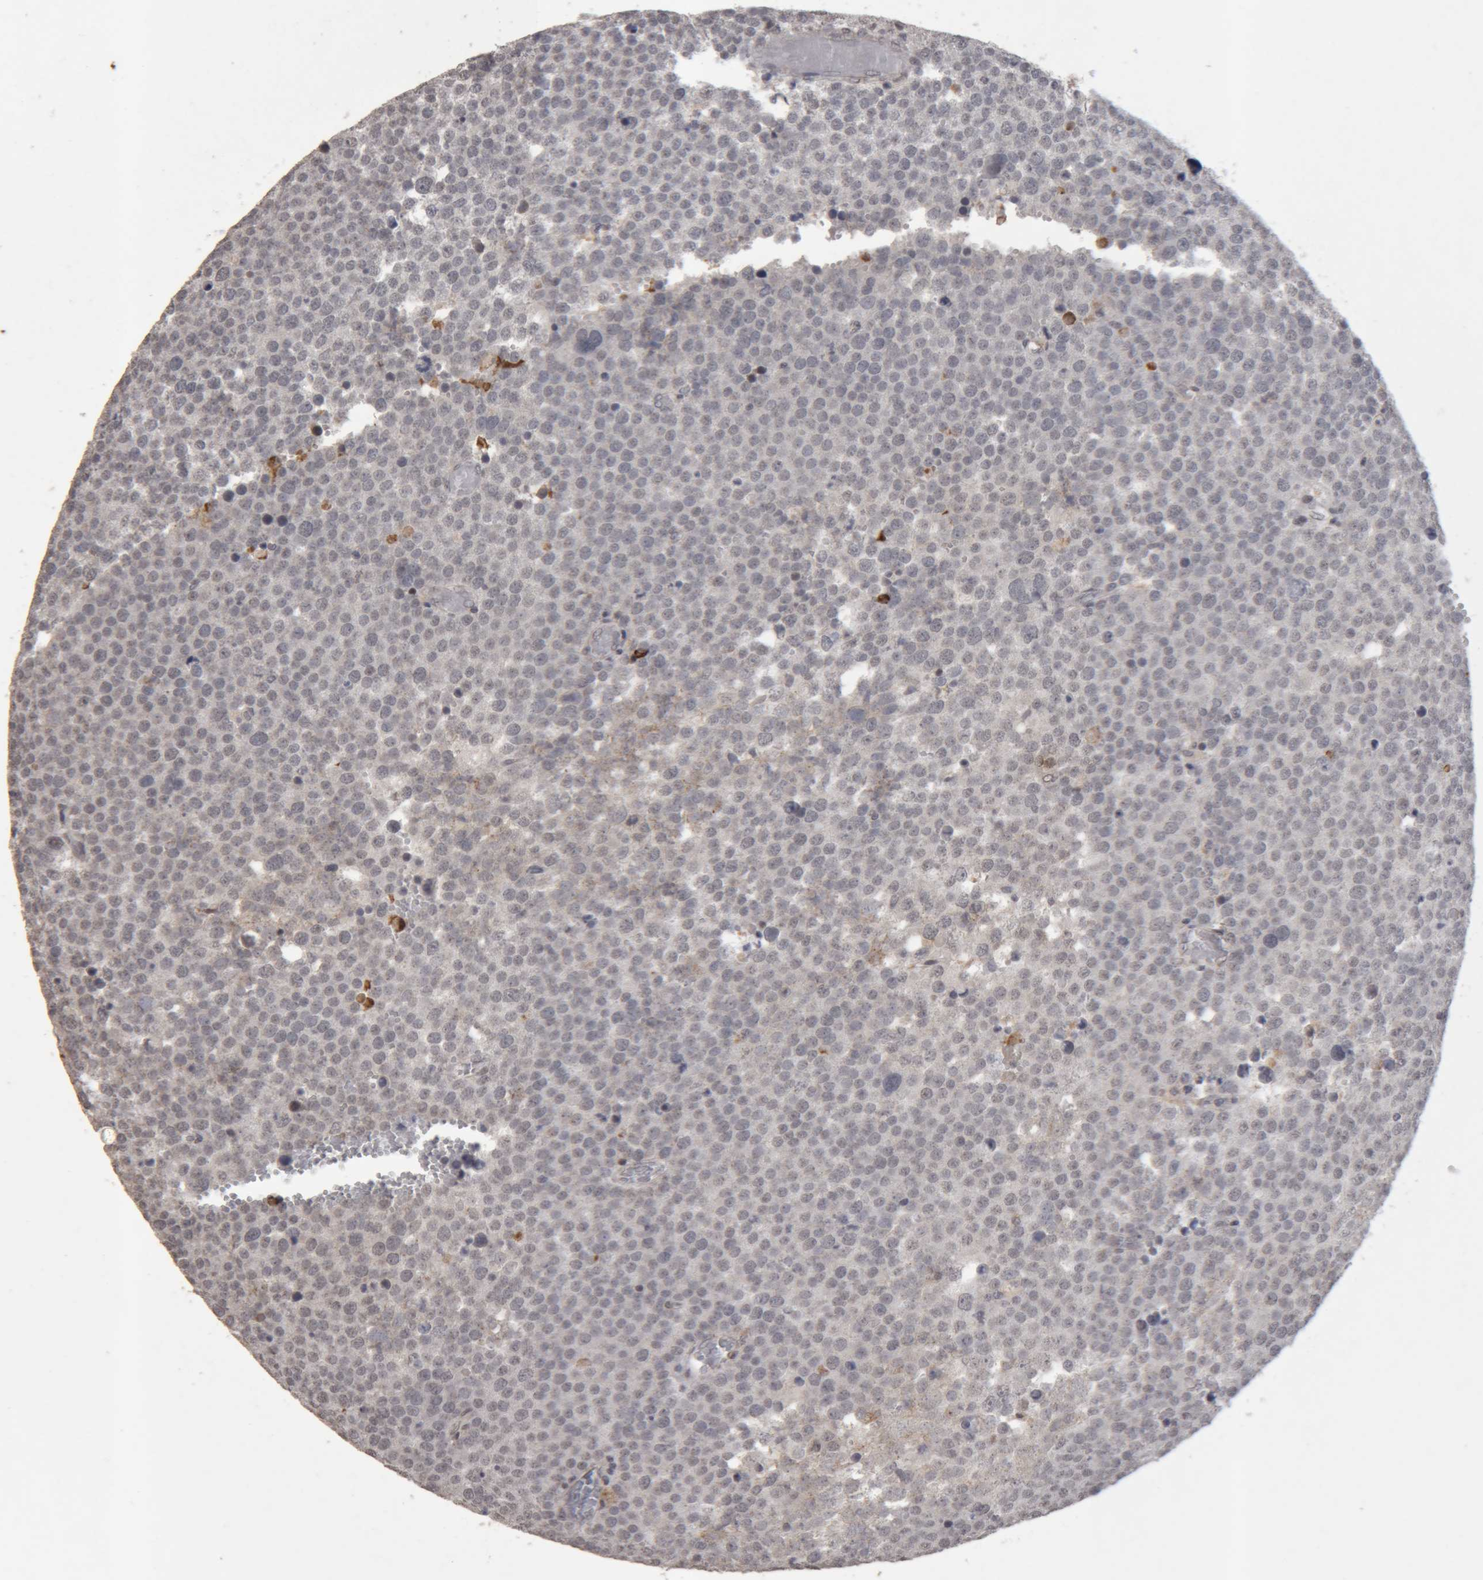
{"staining": {"intensity": "negative", "quantity": "none", "location": "none"}, "tissue": "testis cancer", "cell_type": "Tumor cells", "image_type": "cancer", "snomed": [{"axis": "morphology", "description": "Seminoma, NOS"}, {"axis": "topography", "description": "Testis"}], "caption": "The immunohistochemistry image has no significant expression in tumor cells of seminoma (testis) tissue. (Stains: DAB immunohistochemistry (IHC) with hematoxylin counter stain, Microscopy: brightfield microscopy at high magnification).", "gene": "MEP1A", "patient": {"sex": "male", "age": 71}}